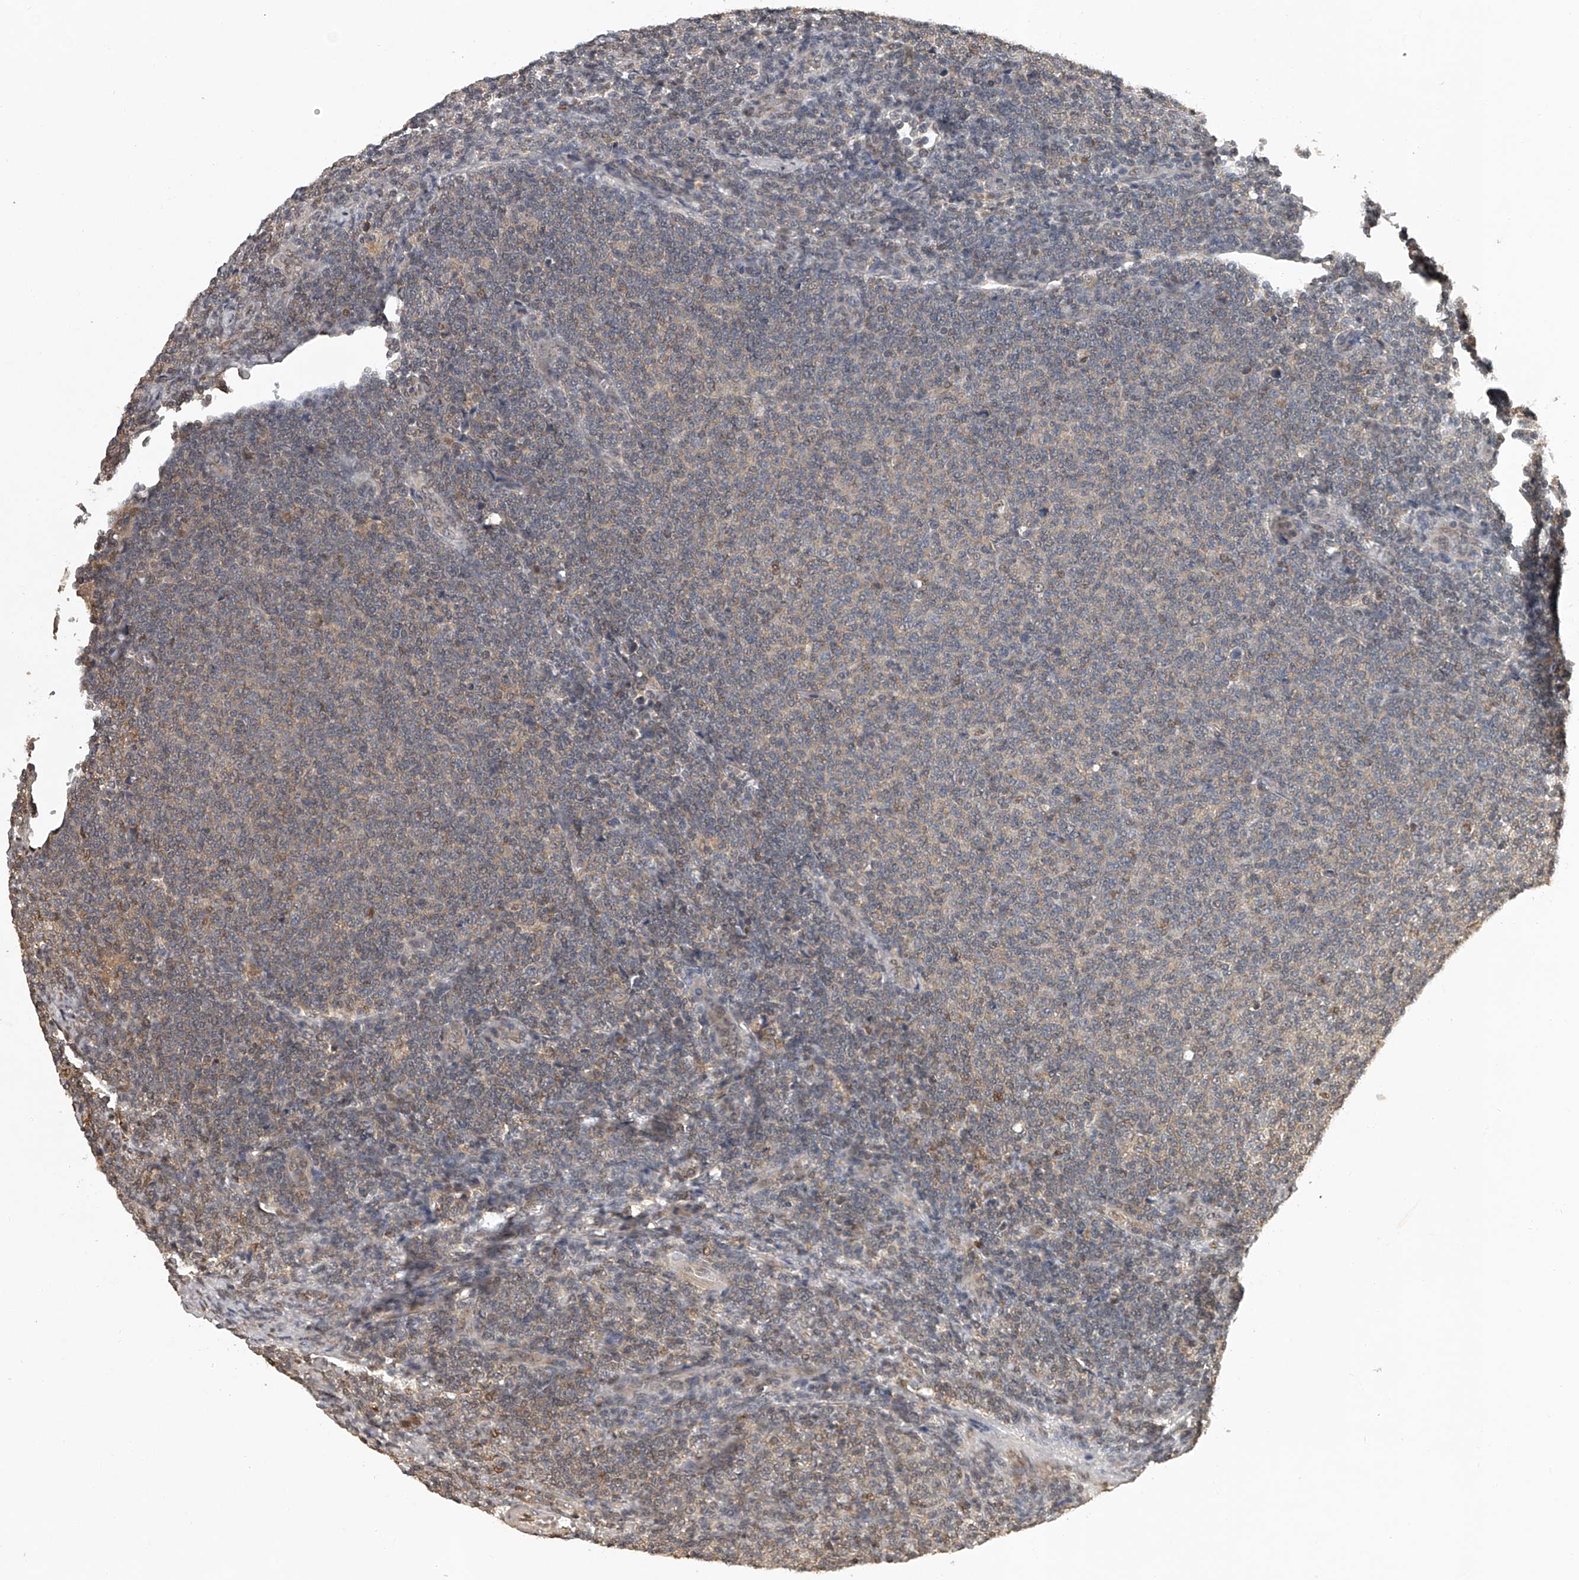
{"staining": {"intensity": "moderate", "quantity": "25%-75%", "location": "cytoplasmic/membranous"}, "tissue": "lymphoma", "cell_type": "Tumor cells", "image_type": "cancer", "snomed": [{"axis": "morphology", "description": "Malignant lymphoma, non-Hodgkin's type, Low grade"}, {"axis": "topography", "description": "Lymph node"}], "caption": "A histopathology image of low-grade malignant lymphoma, non-Hodgkin's type stained for a protein shows moderate cytoplasmic/membranous brown staining in tumor cells.", "gene": "PLEKHG1", "patient": {"sex": "male", "age": 66}}